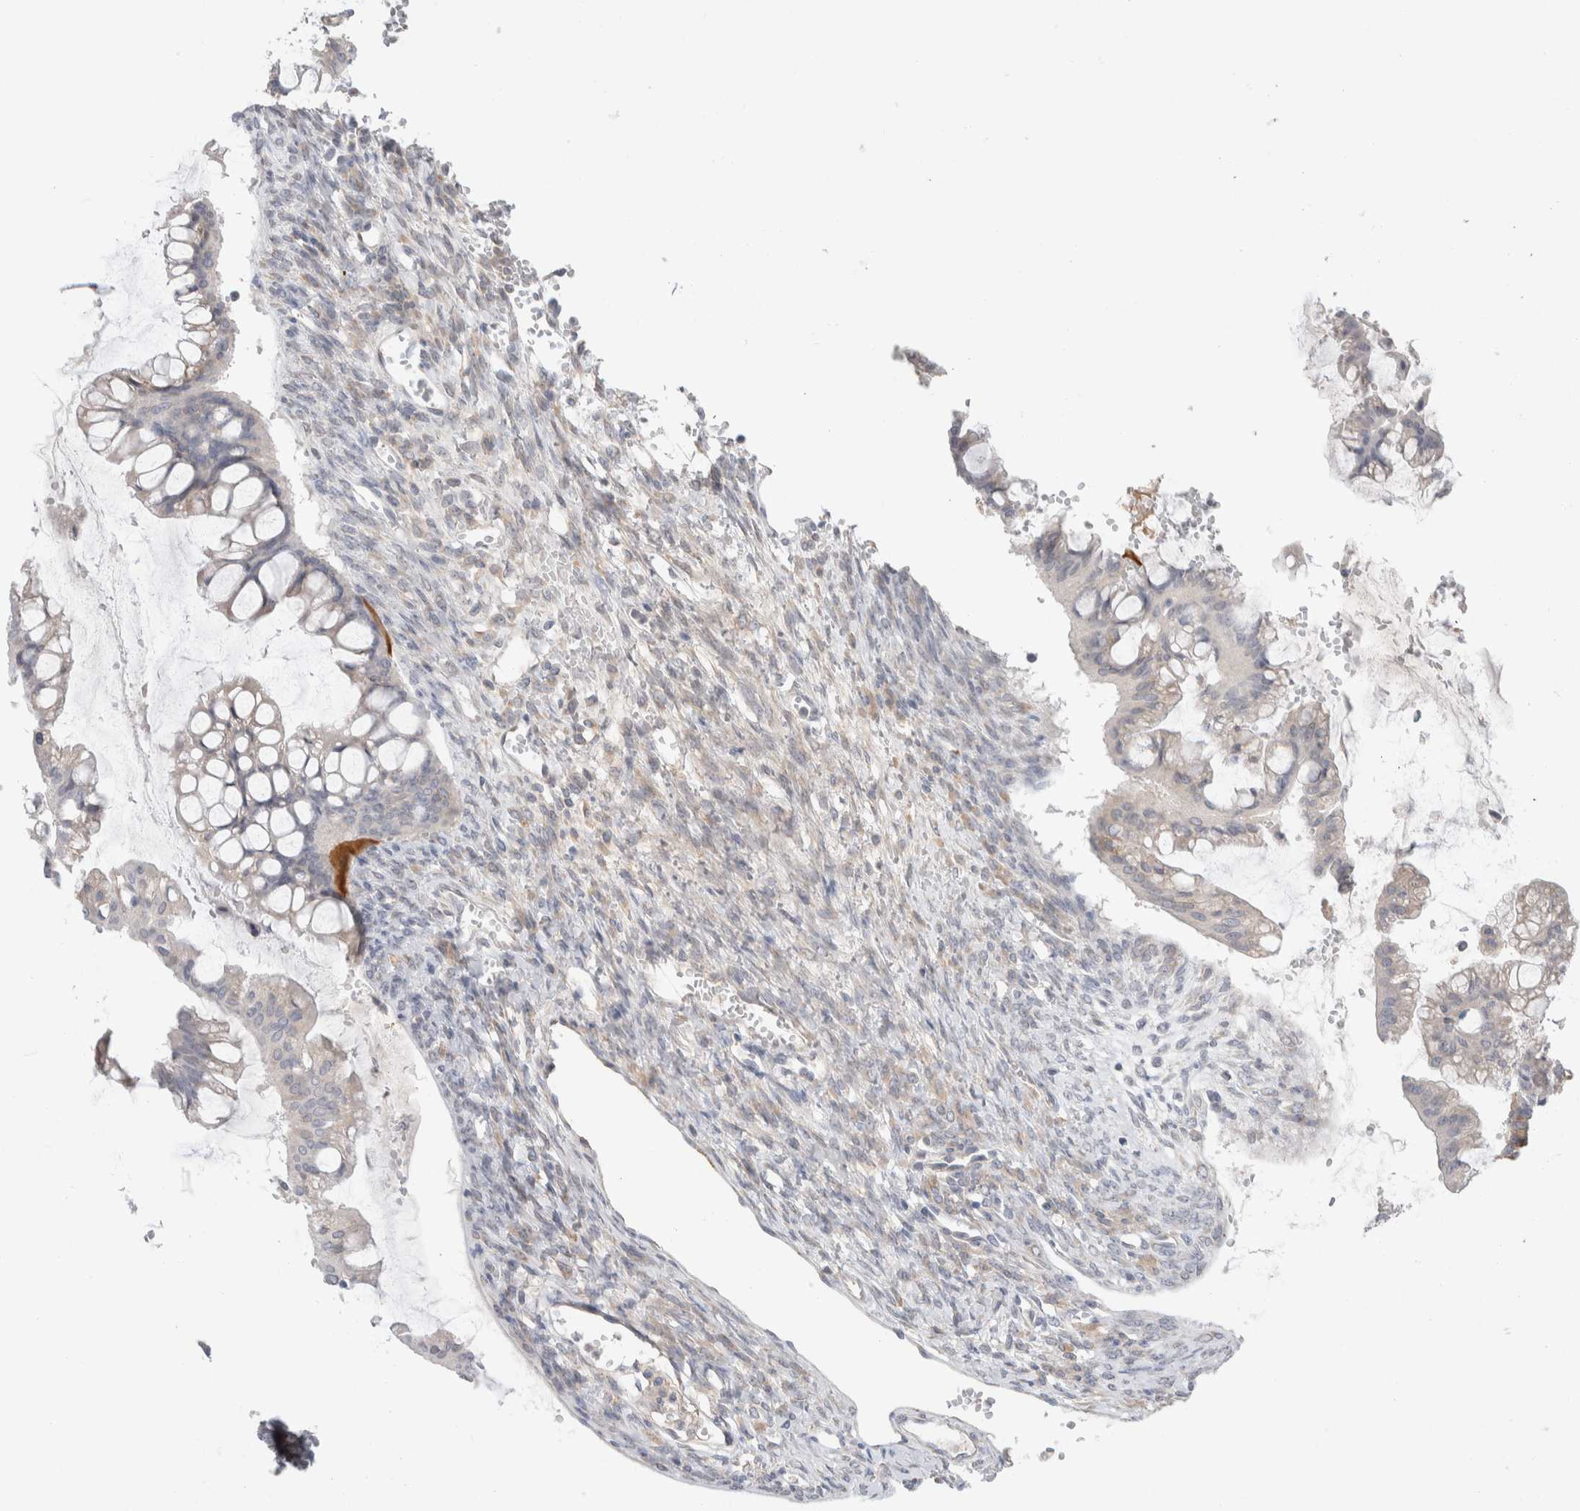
{"staining": {"intensity": "negative", "quantity": "none", "location": "none"}, "tissue": "ovarian cancer", "cell_type": "Tumor cells", "image_type": "cancer", "snomed": [{"axis": "morphology", "description": "Cystadenocarcinoma, mucinous, NOS"}, {"axis": "topography", "description": "Ovary"}], "caption": "Image shows no significant protein expression in tumor cells of ovarian cancer (mucinous cystadenocarcinoma).", "gene": "RUSF1", "patient": {"sex": "female", "age": 73}}